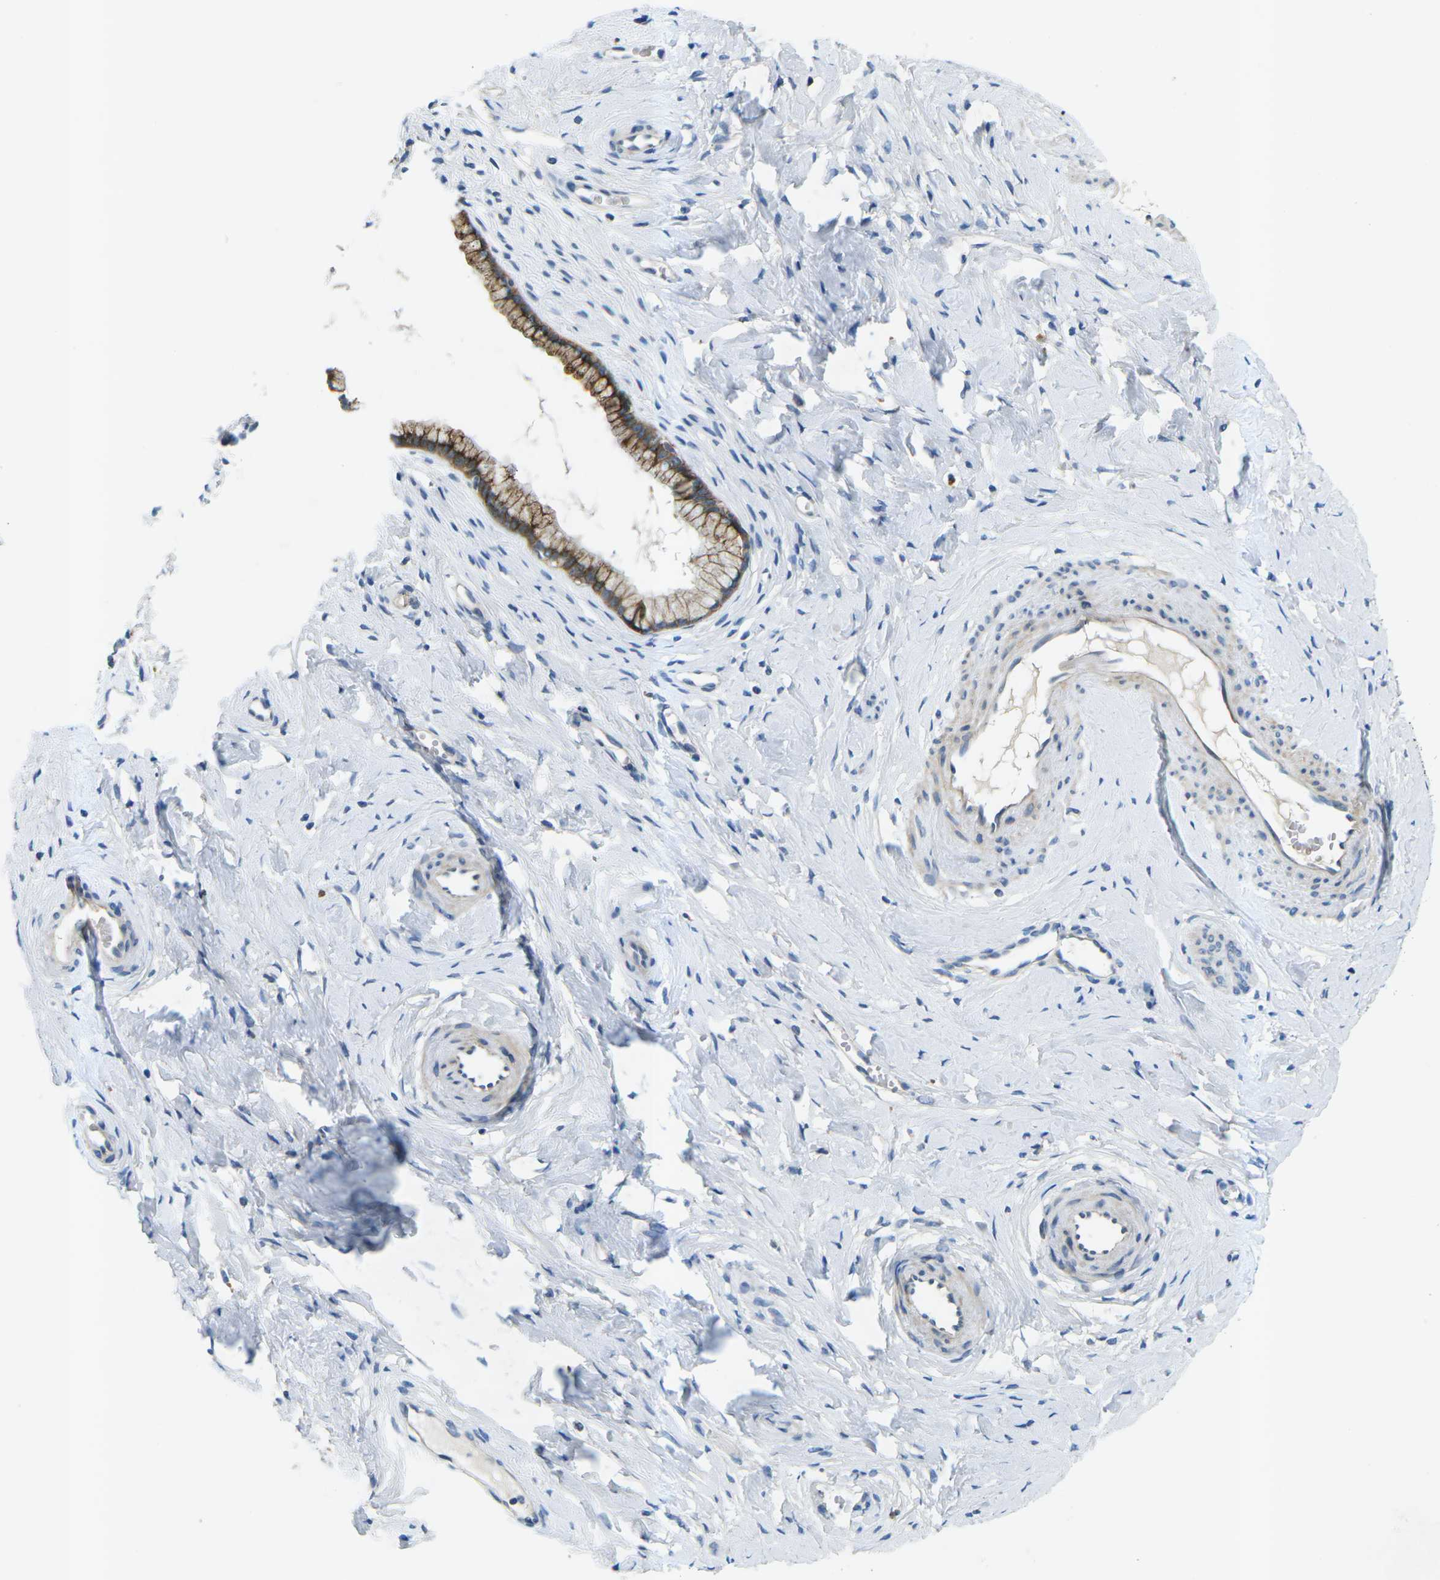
{"staining": {"intensity": "moderate", "quantity": ">75%", "location": "cytoplasmic/membranous"}, "tissue": "cervix", "cell_type": "Glandular cells", "image_type": "normal", "snomed": [{"axis": "morphology", "description": "Normal tissue, NOS"}, {"axis": "topography", "description": "Cervix"}], "caption": "Protein expression by immunohistochemistry (IHC) shows moderate cytoplasmic/membranous expression in about >75% of glandular cells in normal cervix. (DAB (3,3'-diaminobenzidine) = brown stain, brightfield microscopy at high magnification).", "gene": "CTNND1", "patient": {"sex": "female", "age": 65}}